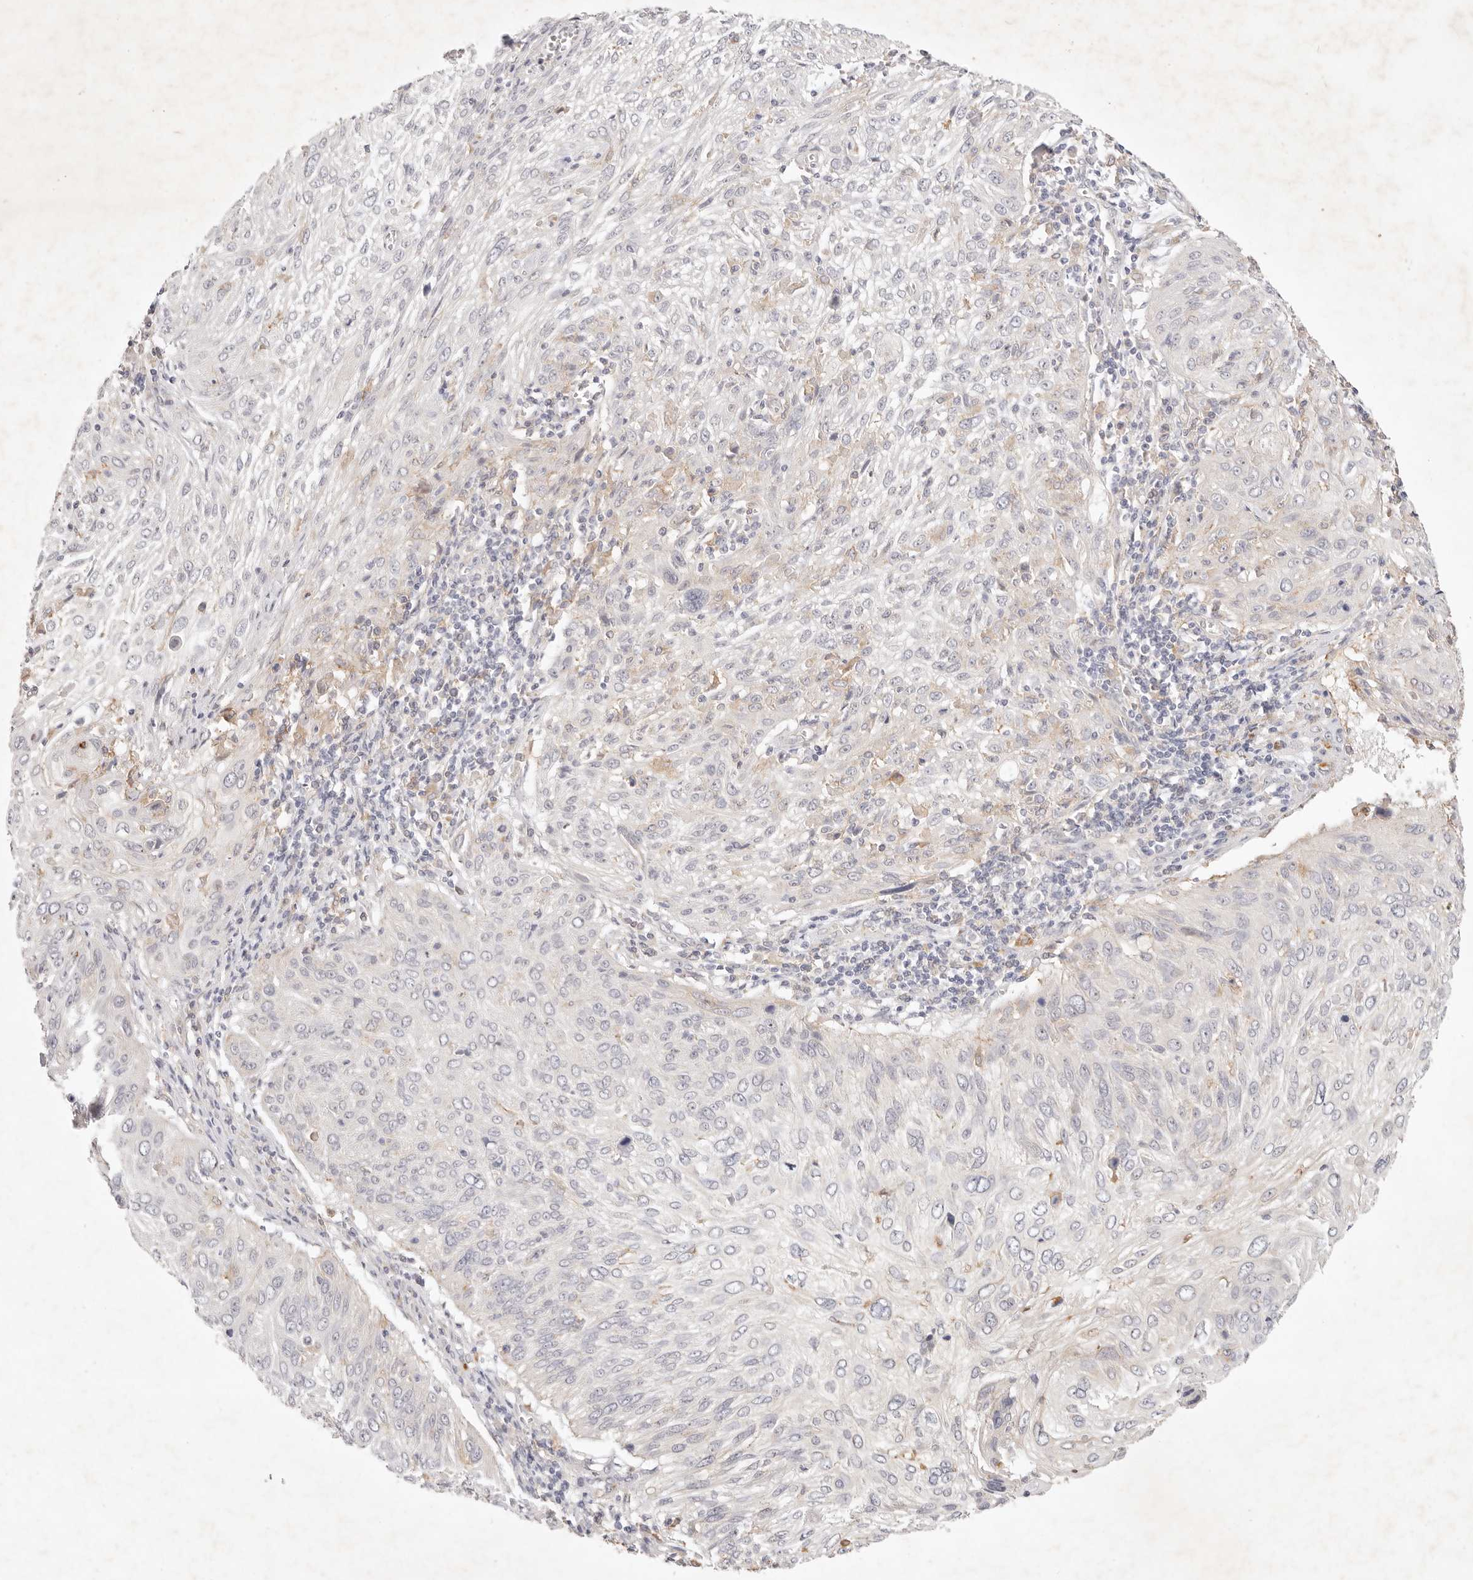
{"staining": {"intensity": "weak", "quantity": "<25%", "location": "cytoplasmic/membranous"}, "tissue": "cervical cancer", "cell_type": "Tumor cells", "image_type": "cancer", "snomed": [{"axis": "morphology", "description": "Squamous cell carcinoma, NOS"}, {"axis": "topography", "description": "Cervix"}], "caption": "This photomicrograph is of cervical cancer (squamous cell carcinoma) stained with immunohistochemistry (IHC) to label a protein in brown with the nuclei are counter-stained blue. There is no staining in tumor cells.", "gene": "GPR84", "patient": {"sex": "female", "age": 51}}